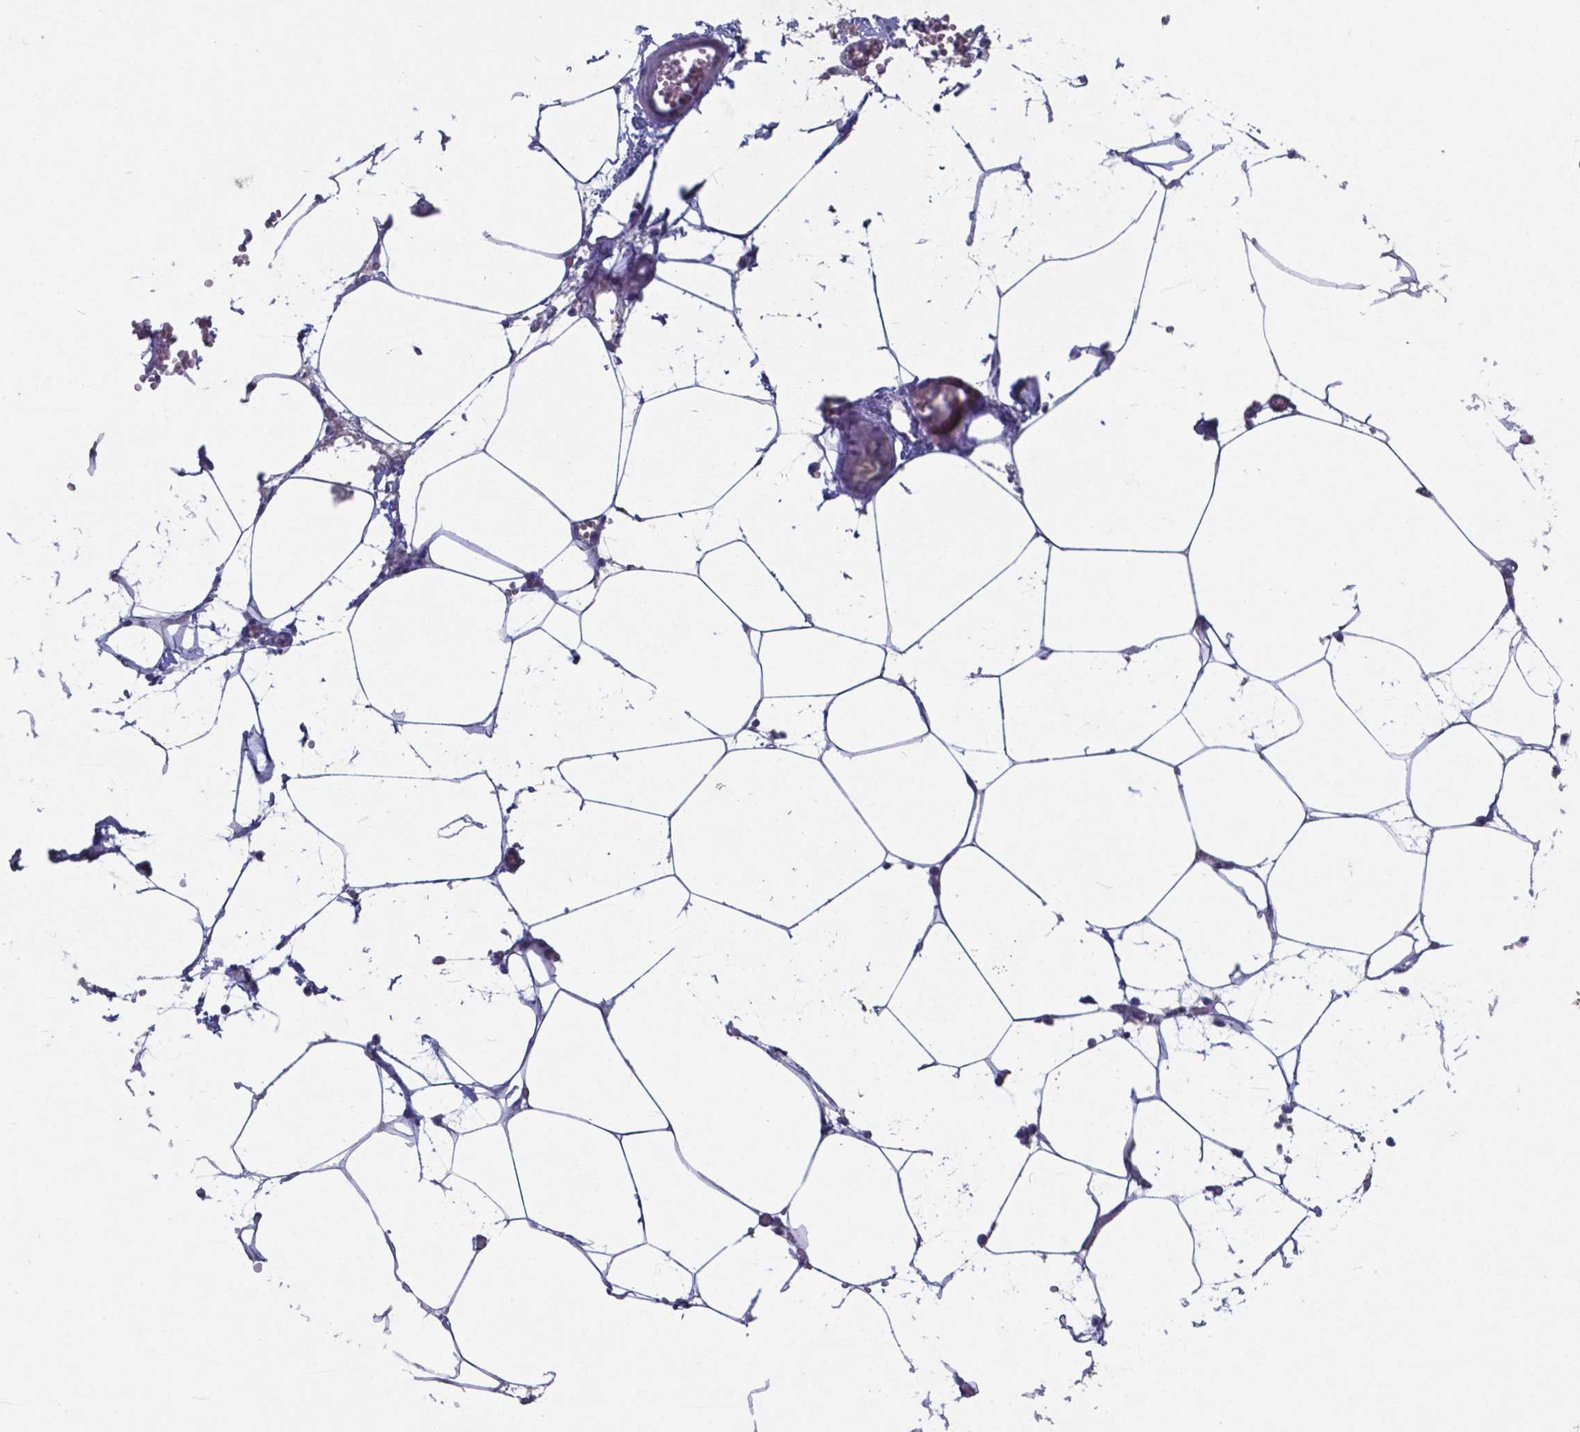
{"staining": {"intensity": "weak", "quantity": "25%-75%", "location": "cytoplasmic/membranous"}, "tissue": "adipose tissue", "cell_type": "Adipocytes", "image_type": "normal", "snomed": [{"axis": "morphology", "description": "Normal tissue, NOS"}, {"axis": "topography", "description": "Adipose tissue"}, {"axis": "topography", "description": "Pancreas"}, {"axis": "topography", "description": "Peripheral nerve tissue"}], "caption": "Immunohistochemistry (DAB) staining of benign adipose tissue demonstrates weak cytoplasmic/membranous protein positivity in about 25%-75% of adipocytes.", "gene": "TTR", "patient": {"sex": "female", "age": 58}}